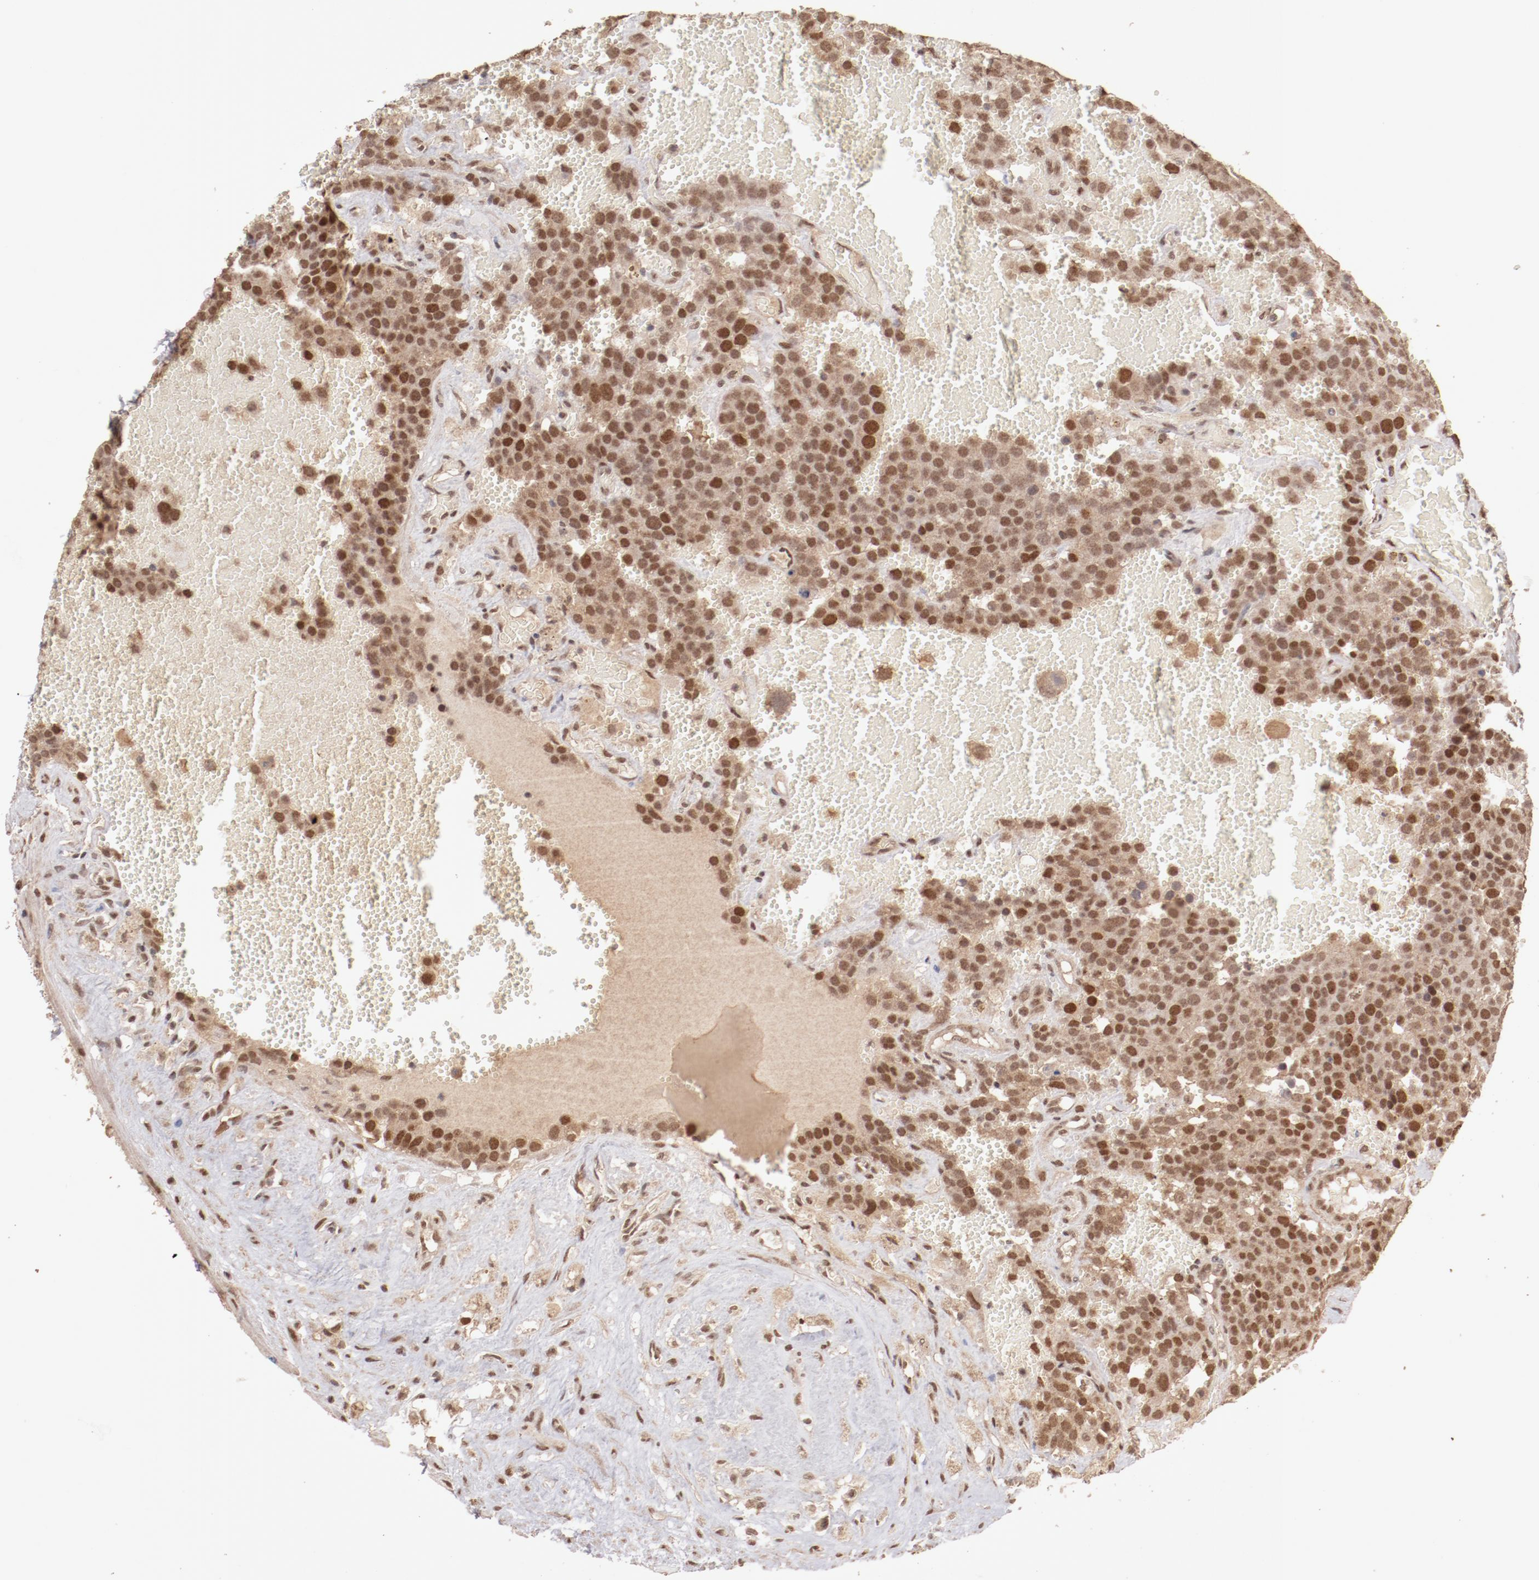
{"staining": {"intensity": "moderate", "quantity": ">75%", "location": "cytoplasmic/membranous,nuclear"}, "tissue": "testis cancer", "cell_type": "Tumor cells", "image_type": "cancer", "snomed": [{"axis": "morphology", "description": "Seminoma, NOS"}, {"axis": "topography", "description": "Testis"}], "caption": "A photomicrograph of human testis cancer stained for a protein reveals moderate cytoplasmic/membranous and nuclear brown staining in tumor cells.", "gene": "CLOCK", "patient": {"sex": "male", "age": 71}}